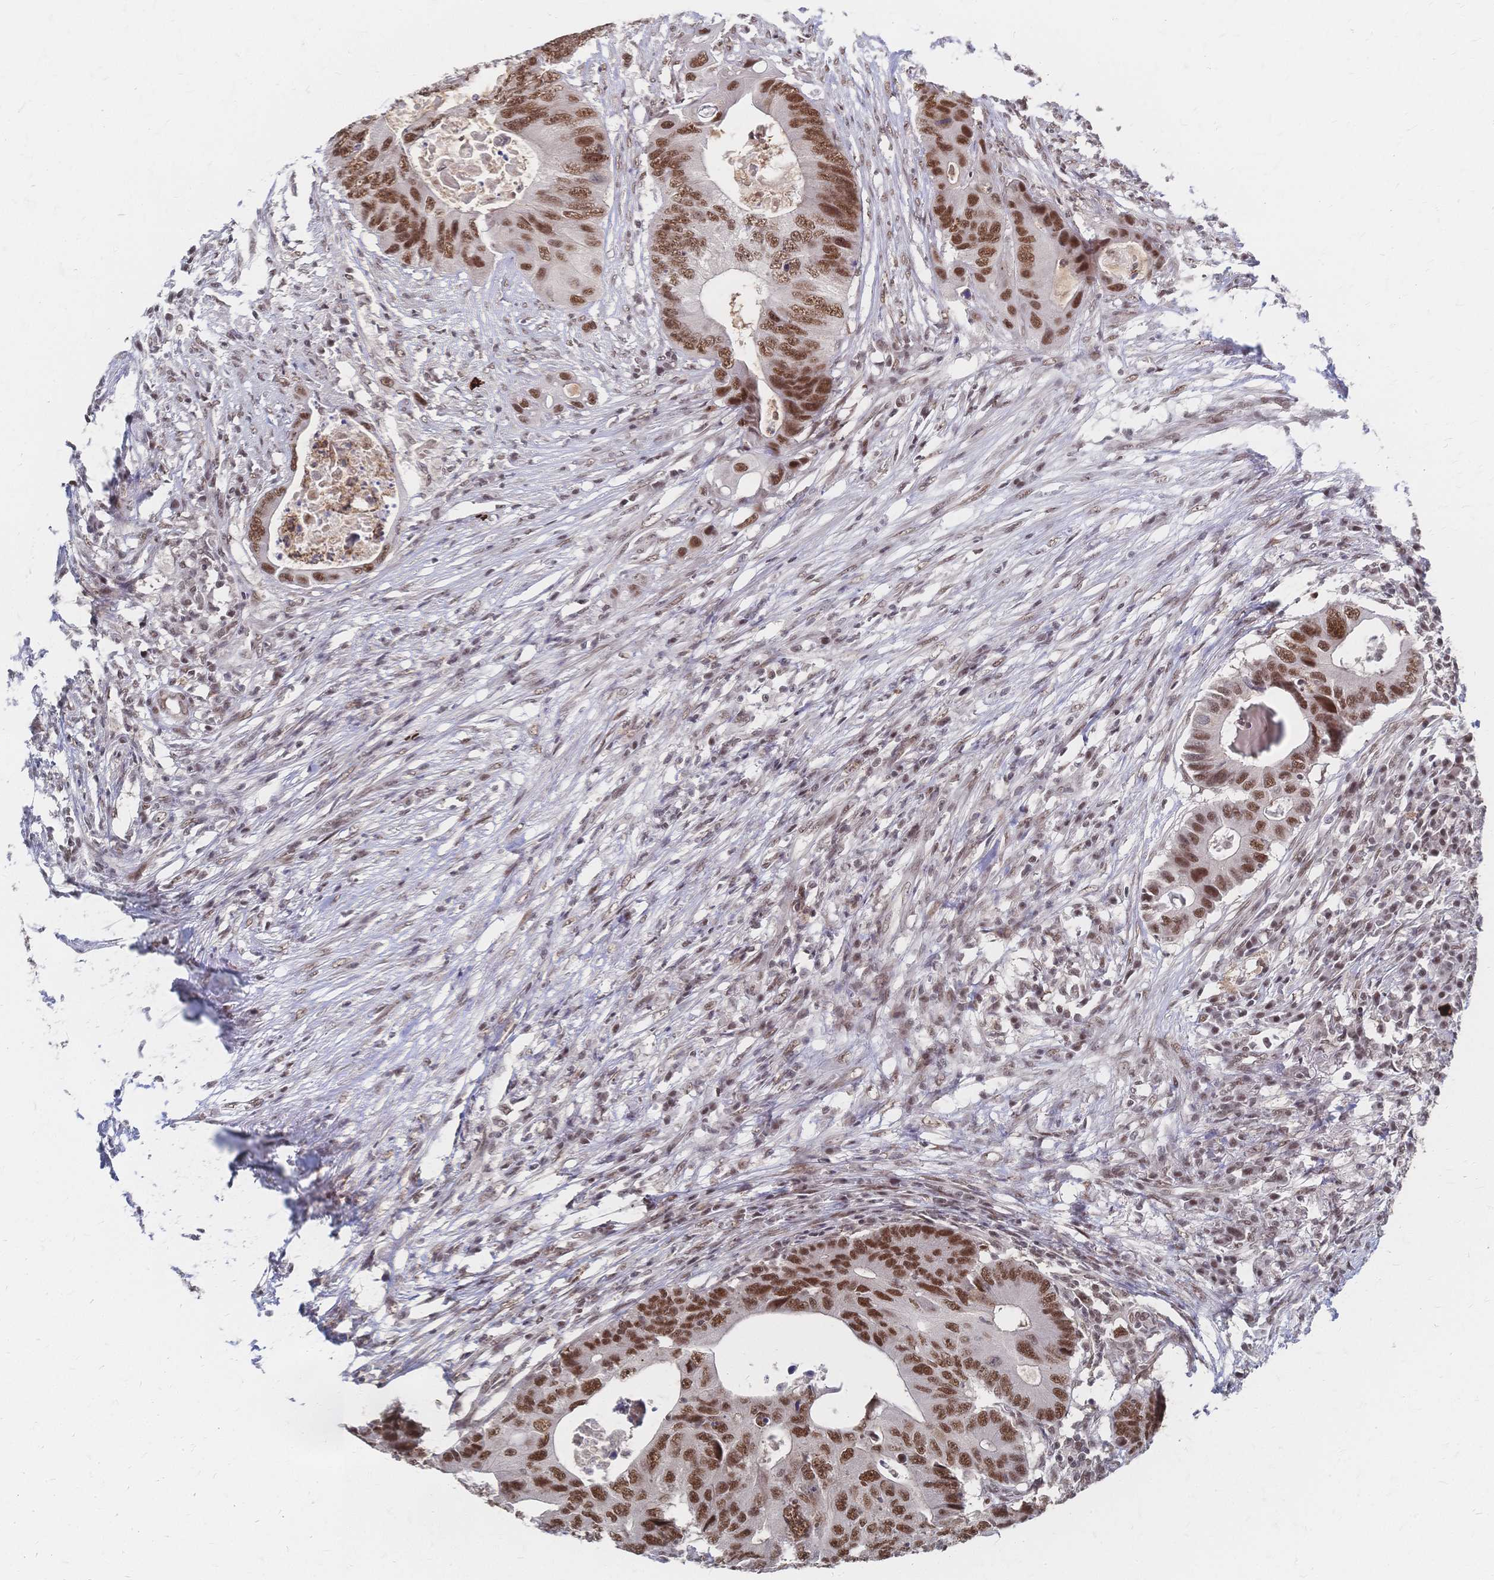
{"staining": {"intensity": "moderate", "quantity": ">75%", "location": "nuclear"}, "tissue": "colorectal cancer", "cell_type": "Tumor cells", "image_type": "cancer", "snomed": [{"axis": "morphology", "description": "Adenocarcinoma, NOS"}, {"axis": "topography", "description": "Colon"}], "caption": "Immunohistochemical staining of human adenocarcinoma (colorectal) reveals medium levels of moderate nuclear staining in about >75% of tumor cells. (Brightfield microscopy of DAB IHC at high magnification).", "gene": "NELFA", "patient": {"sex": "male", "age": 71}}